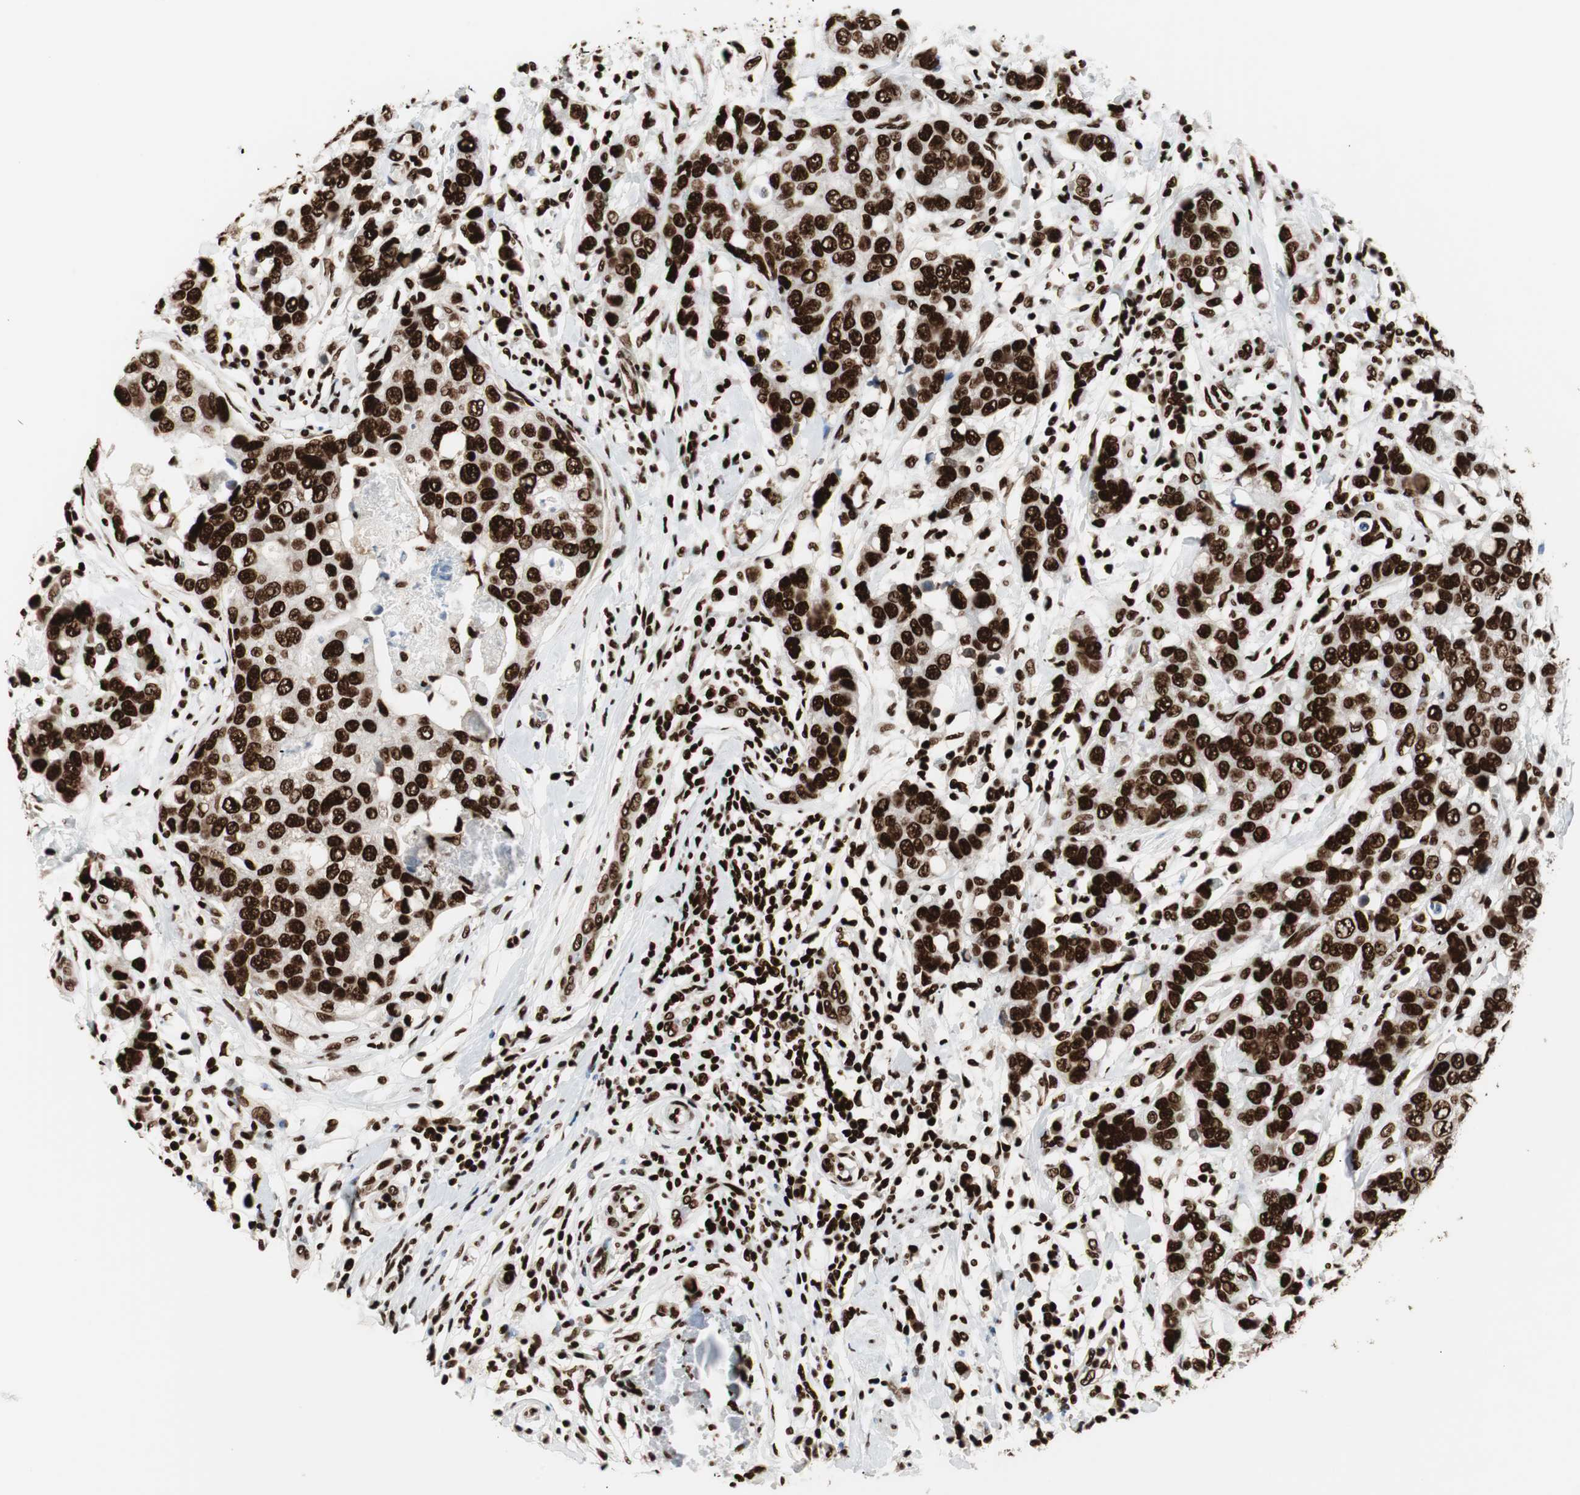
{"staining": {"intensity": "strong", "quantity": ">75%", "location": "nuclear"}, "tissue": "breast cancer", "cell_type": "Tumor cells", "image_type": "cancer", "snomed": [{"axis": "morphology", "description": "Duct carcinoma"}, {"axis": "topography", "description": "Breast"}], "caption": "A high-resolution micrograph shows immunohistochemistry (IHC) staining of breast cancer, which reveals strong nuclear positivity in approximately >75% of tumor cells.", "gene": "MTA2", "patient": {"sex": "female", "age": 27}}